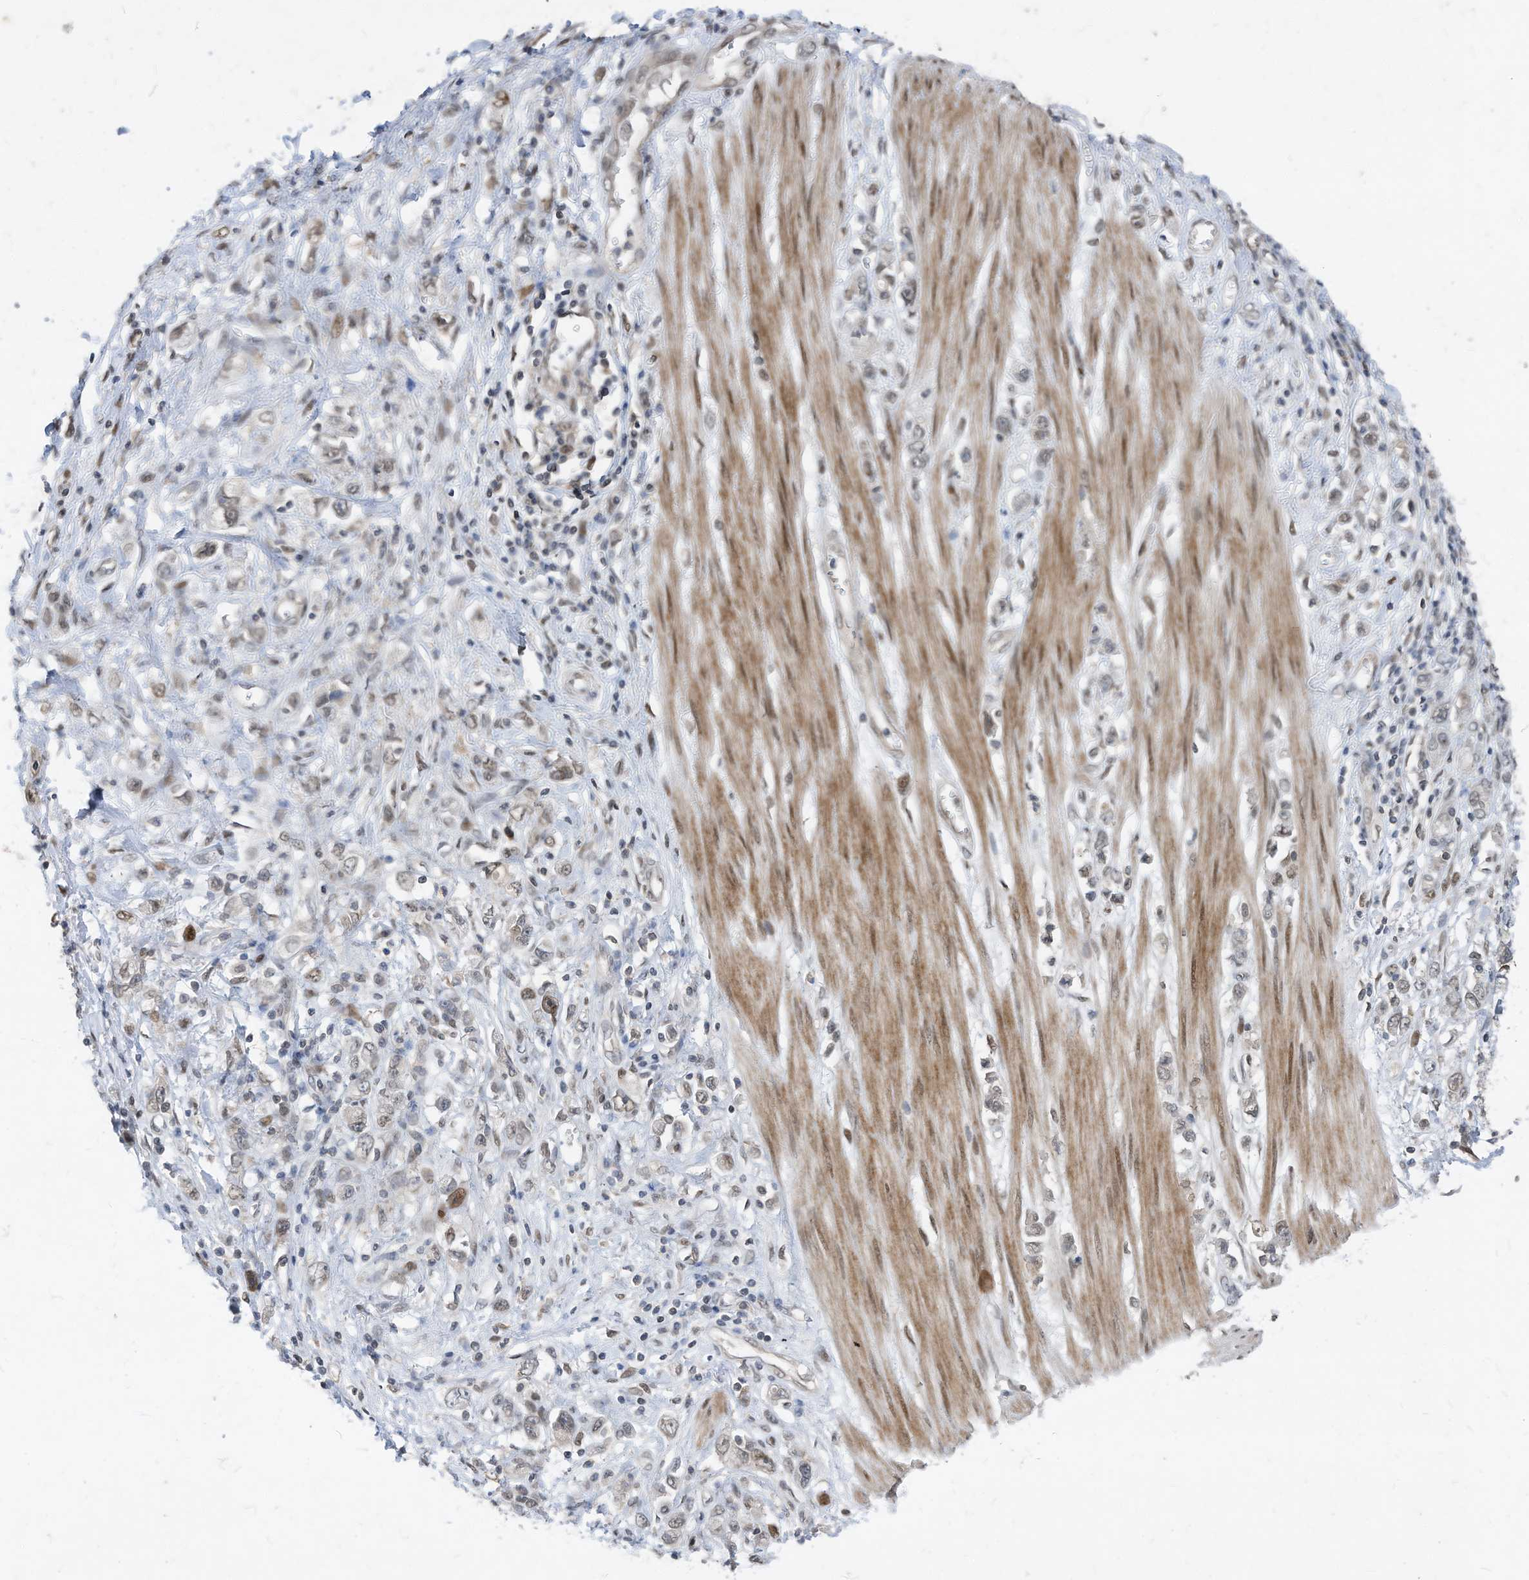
{"staining": {"intensity": "weak", "quantity": "<25%", "location": "nuclear"}, "tissue": "stomach cancer", "cell_type": "Tumor cells", "image_type": "cancer", "snomed": [{"axis": "morphology", "description": "Adenocarcinoma, NOS"}, {"axis": "topography", "description": "Stomach"}], "caption": "IHC photomicrograph of human adenocarcinoma (stomach) stained for a protein (brown), which exhibits no staining in tumor cells.", "gene": "KPNB1", "patient": {"sex": "female", "age": 76}}